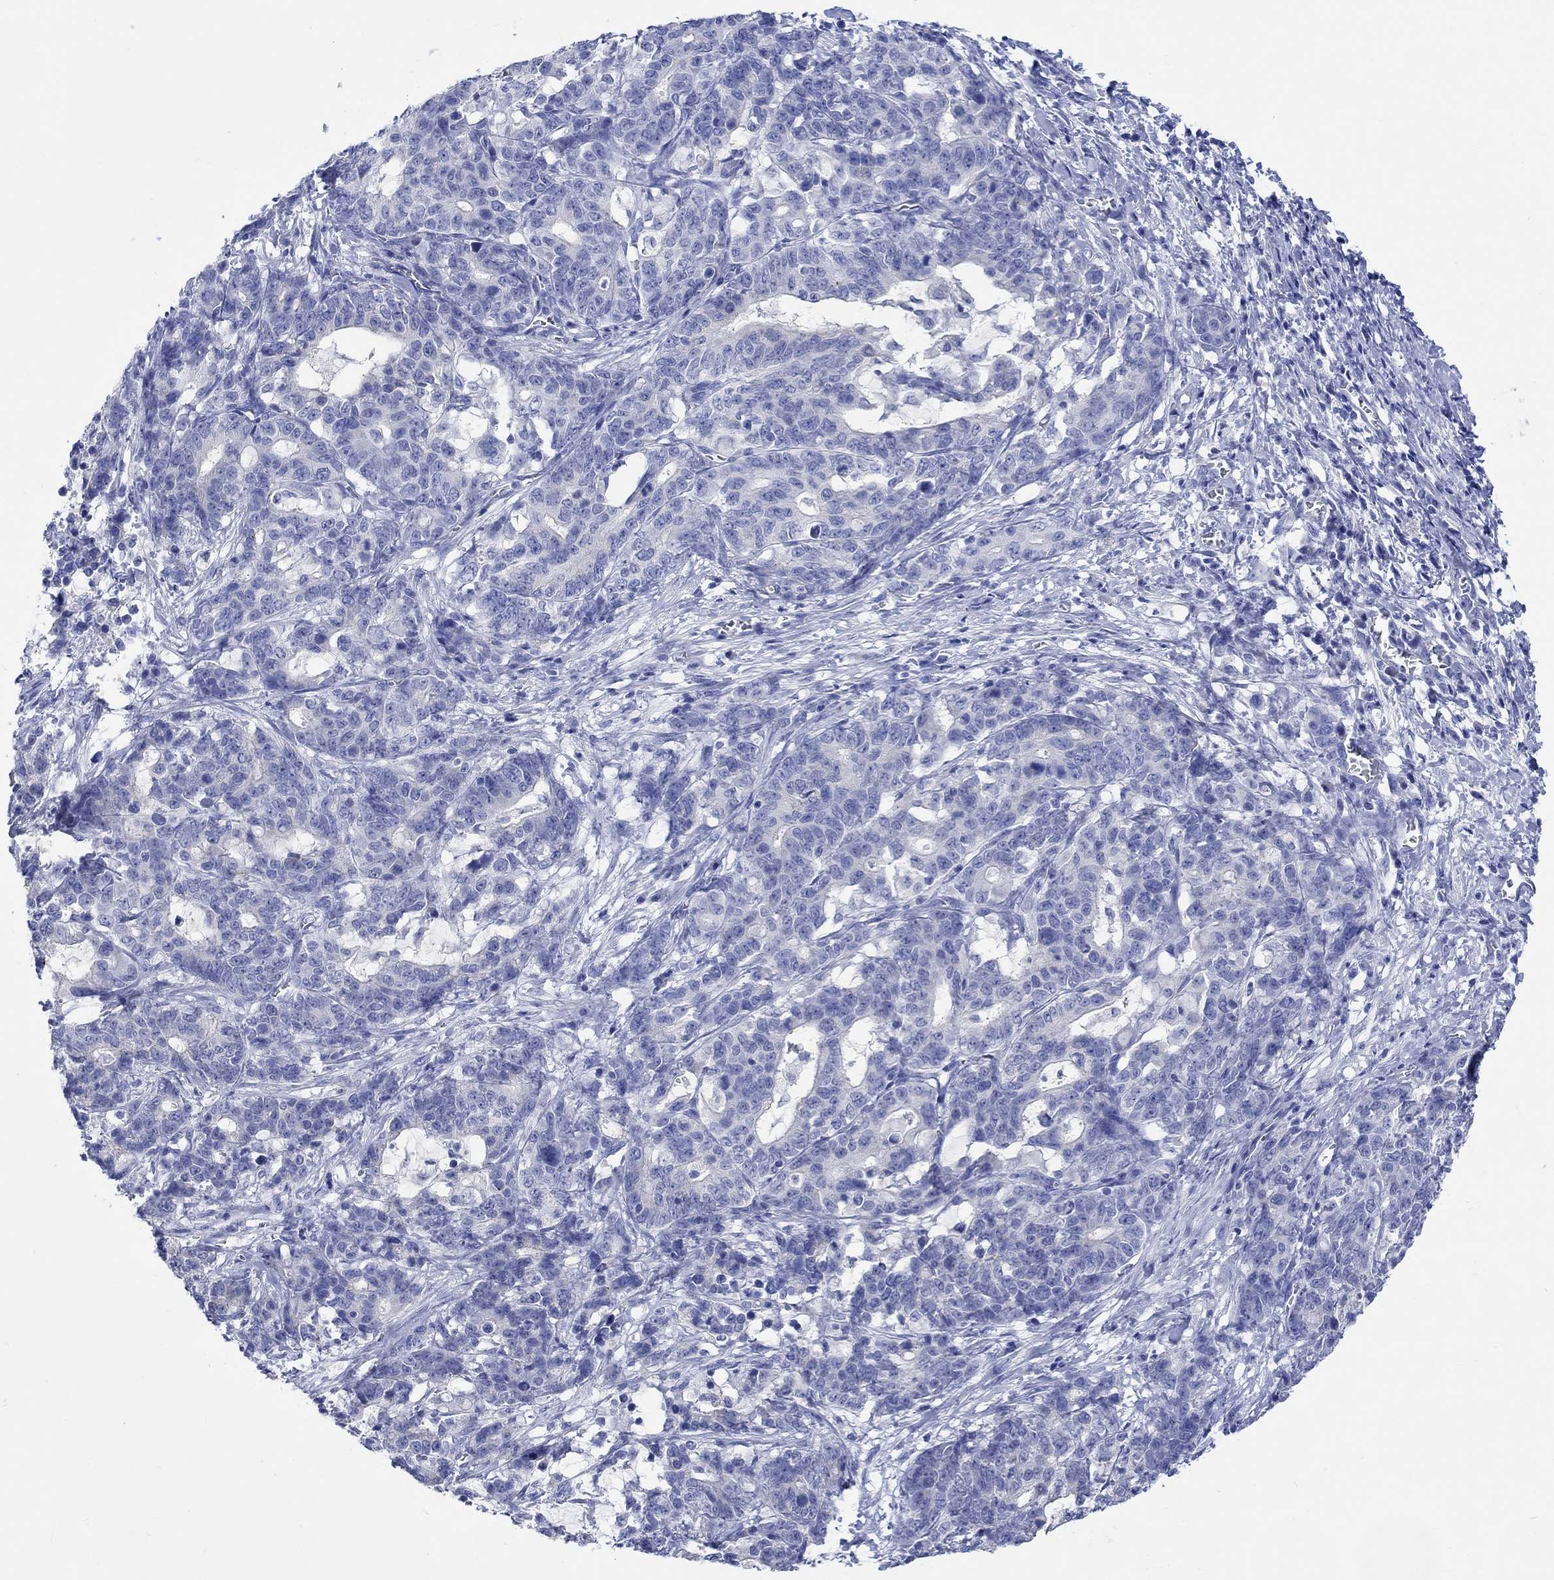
{"staining": {"intensity": "negative", "quantity": "none", "location": "none"}, "tissue": "stomach cancer", "cell_type": "Tumor cells", "image_type": "cancer", "snomed": [{"axis": "morphology", "description": "Normal tissue, NOS"}, {"axis": "morphology", "description": "Adenocarcinoma, NOS"}, {"axis": "topography", "description": "Stomach"}], "caption": "Stomach cancer (adenocarcinoma) stained for a protein using immunohistochemistry exhibits no expression tumor cells.", "gene": "CPLX2", "patient": {"sex": "female", "age": 64}}